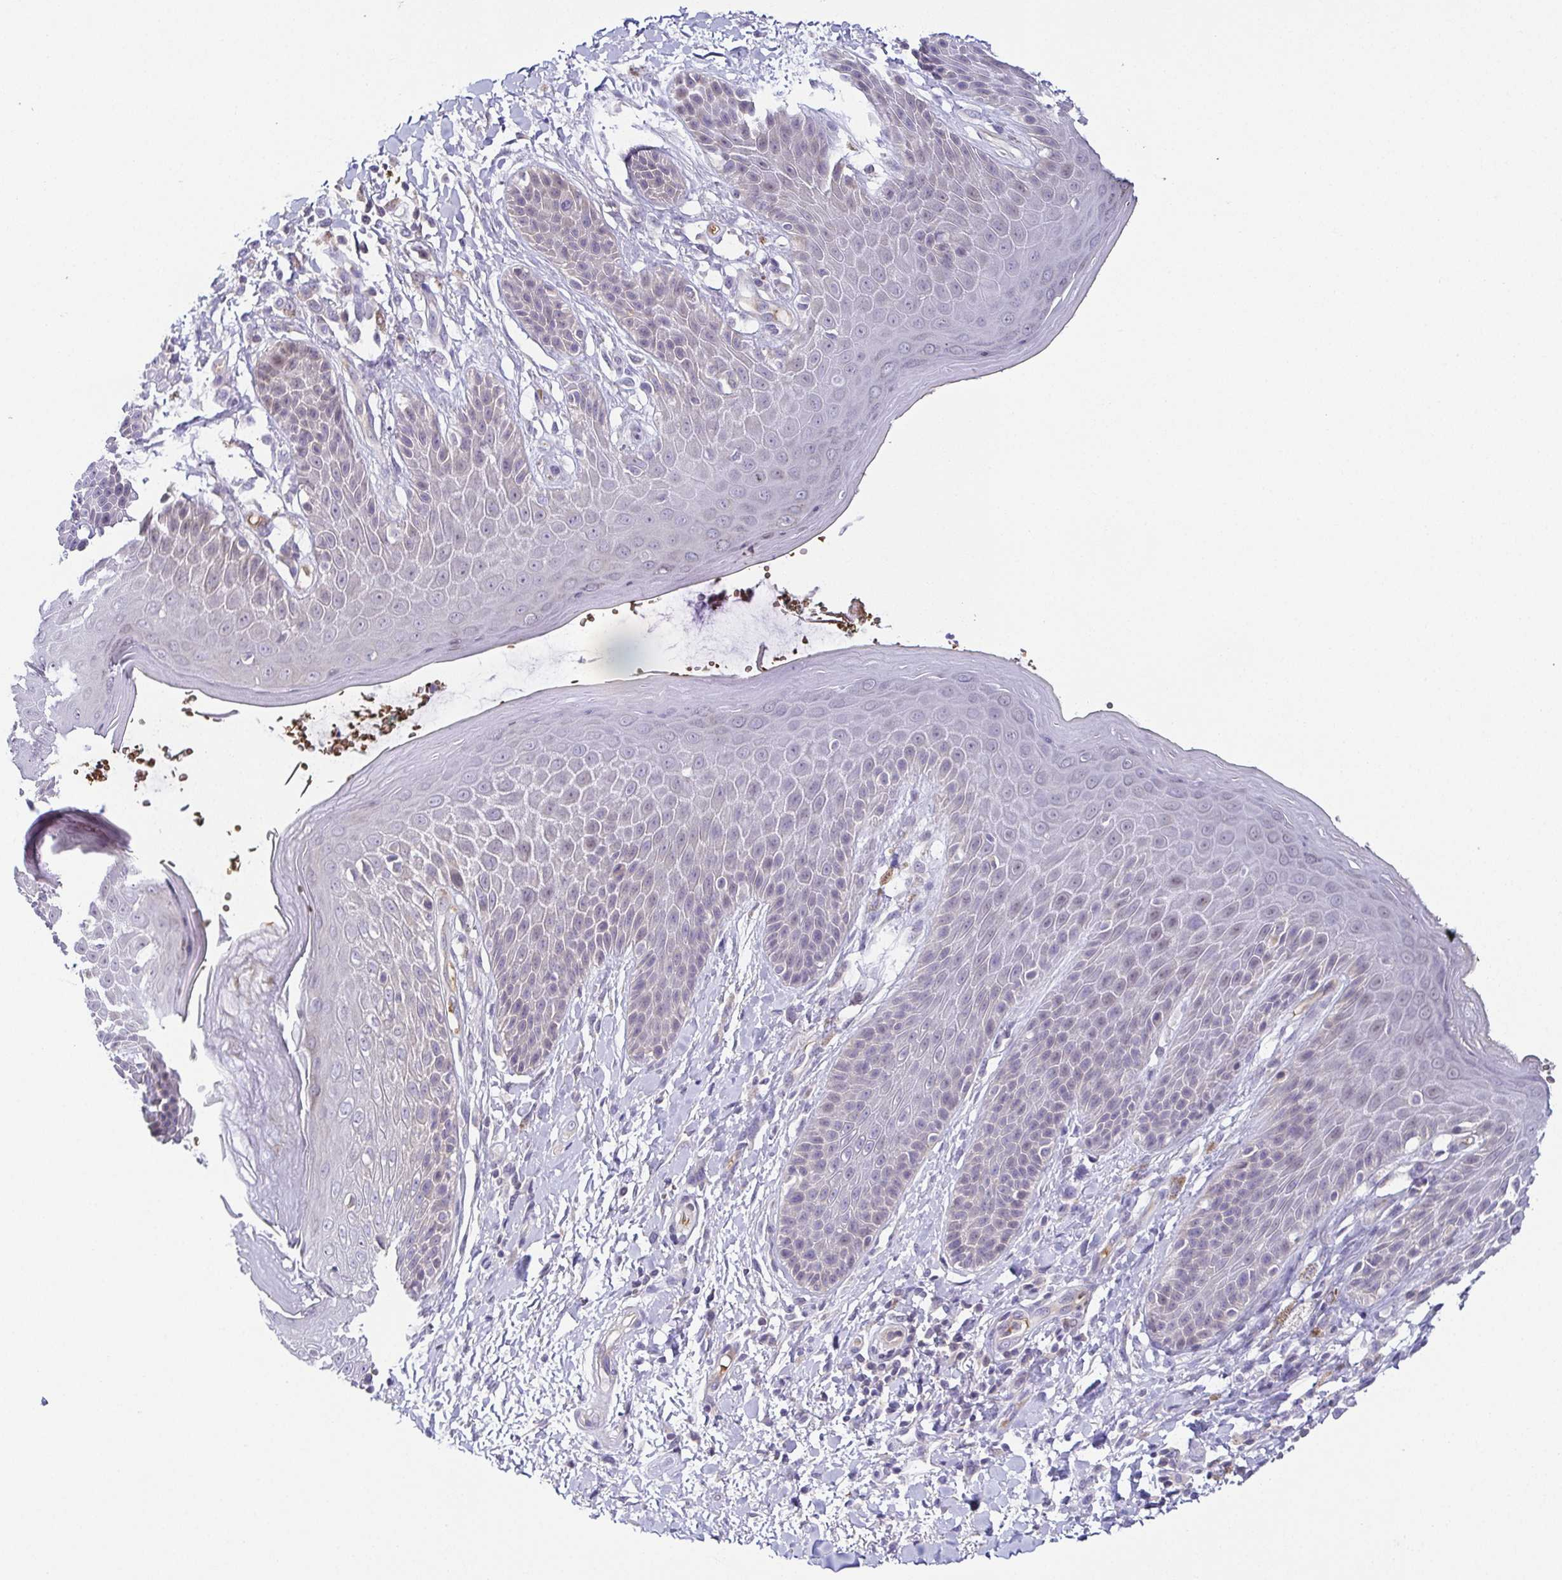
{"staining": {"intensity": "negative", "quantity": "none", "location": "none"}, "tissue": "skin", "cell_type": "Epidermal cells", "image_type": "normal", "snomed": [{"axis": "morphology", "description": "Normal tissue, NOS"}, {"axis": "topography", "description": "Anal"}, {"axis": "topography", "description": "Peripheral nerve tissue"}], "caption": "Protein analysis of unremarkable skin displays no significant expression in epidermal cells. (DAB immunohistochemistry visualized using brightfield microscopy, high magnification).", "gene": "FAM162B", "patient": {"sex": "male", "age": 51}}